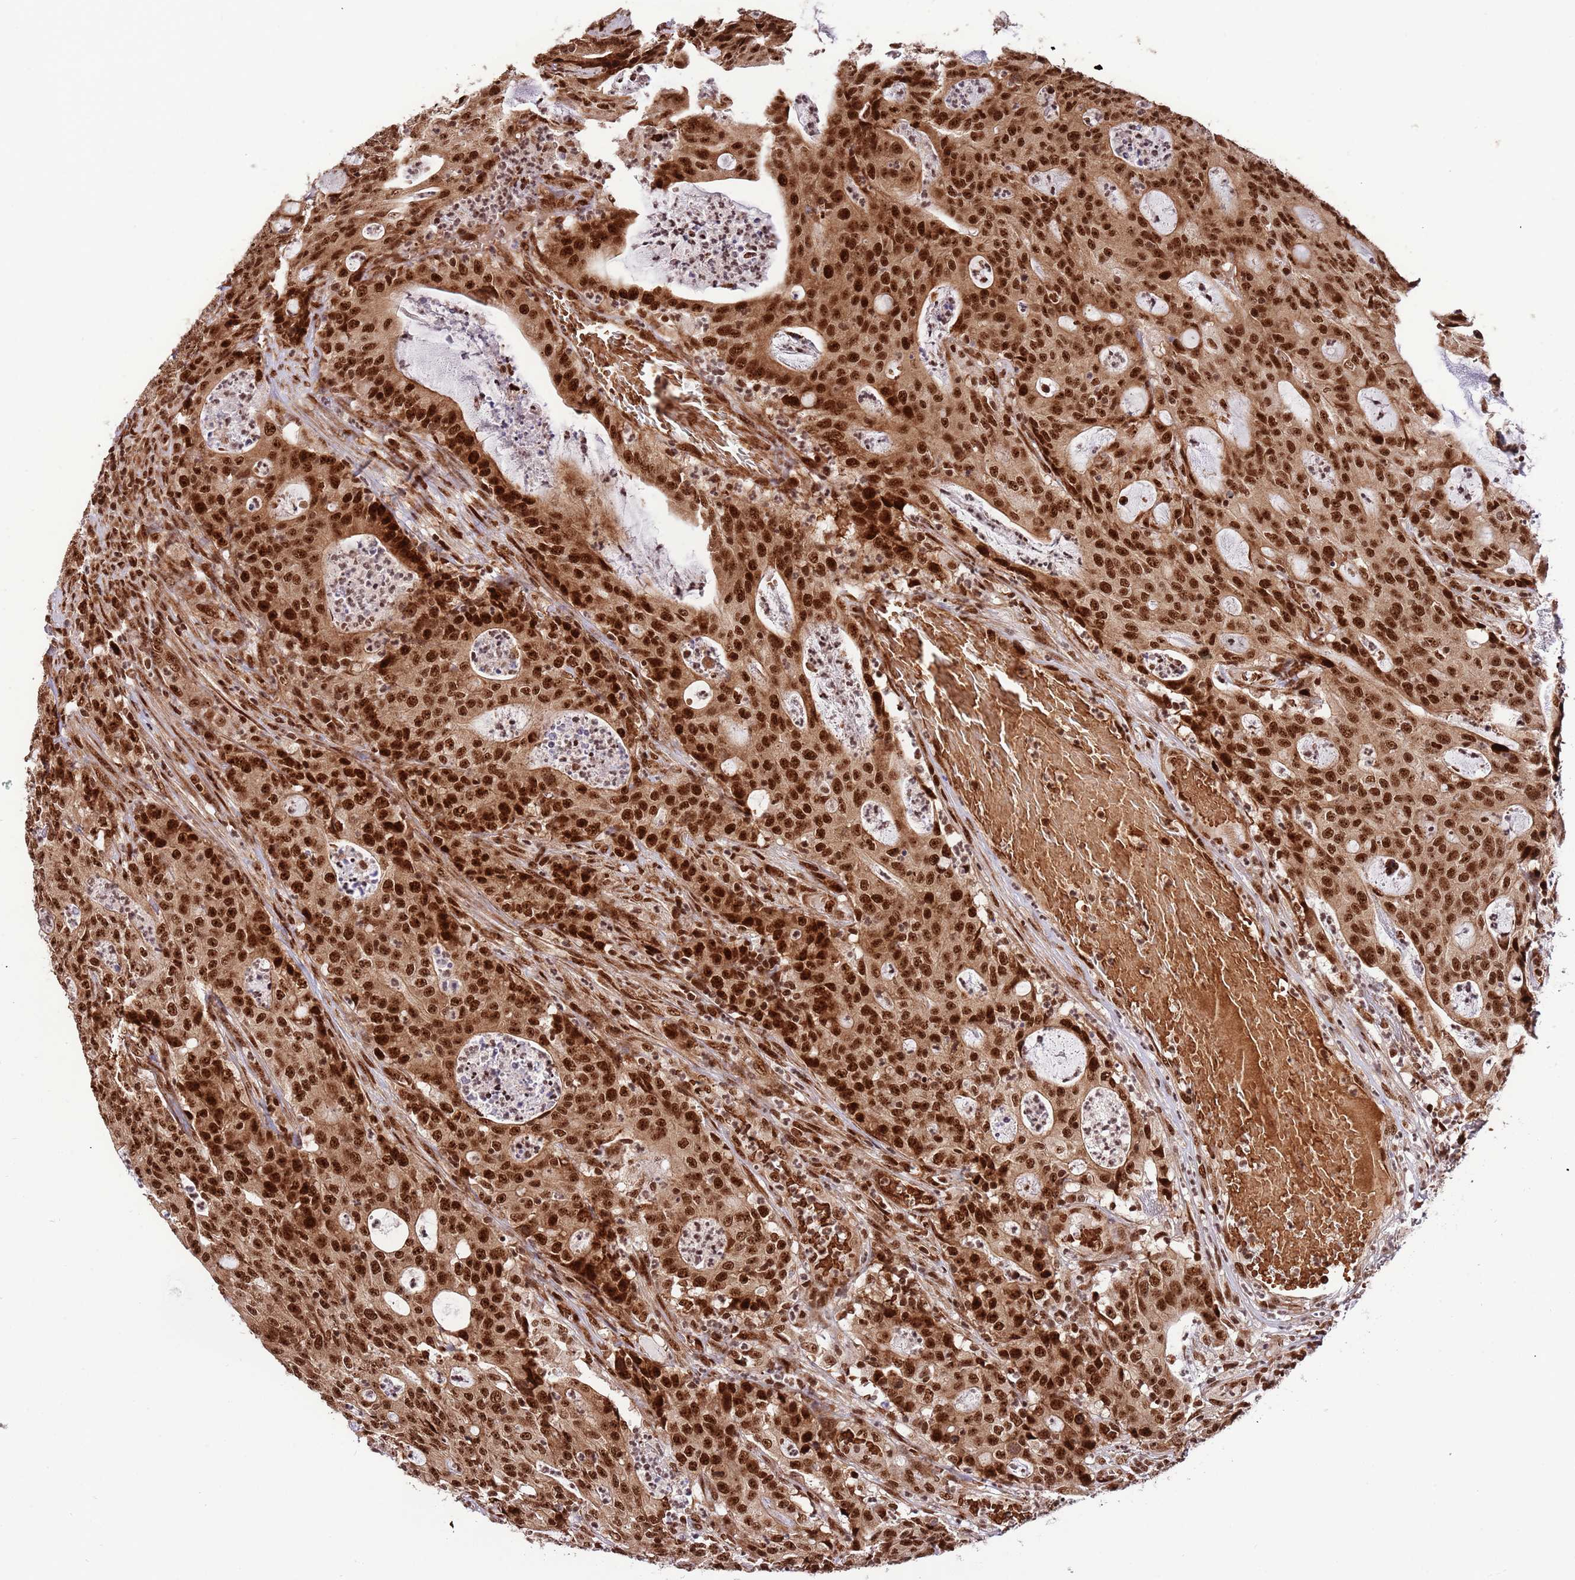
{"staining": {"intensity": "strong", "quantity": ">75%", "location": "nuclear"}, "tissue": "colorectal cancer", "cell_type": "Tumor cells", "image_type": "cancer", "snomed": [{"axis": "morphology", "description": "Adenocarcinoma, NOS"}, {"axis": "topography", "description": "Colon"}], "caption": "This photomicrograph reveals immunohistochemistry staining of adenocarcinoma (colorectal), with high strong nuclear positivity in about >75% of tumor cells.", "gene": "RIF1", "patient": {"sex": "male", "age": 83}}